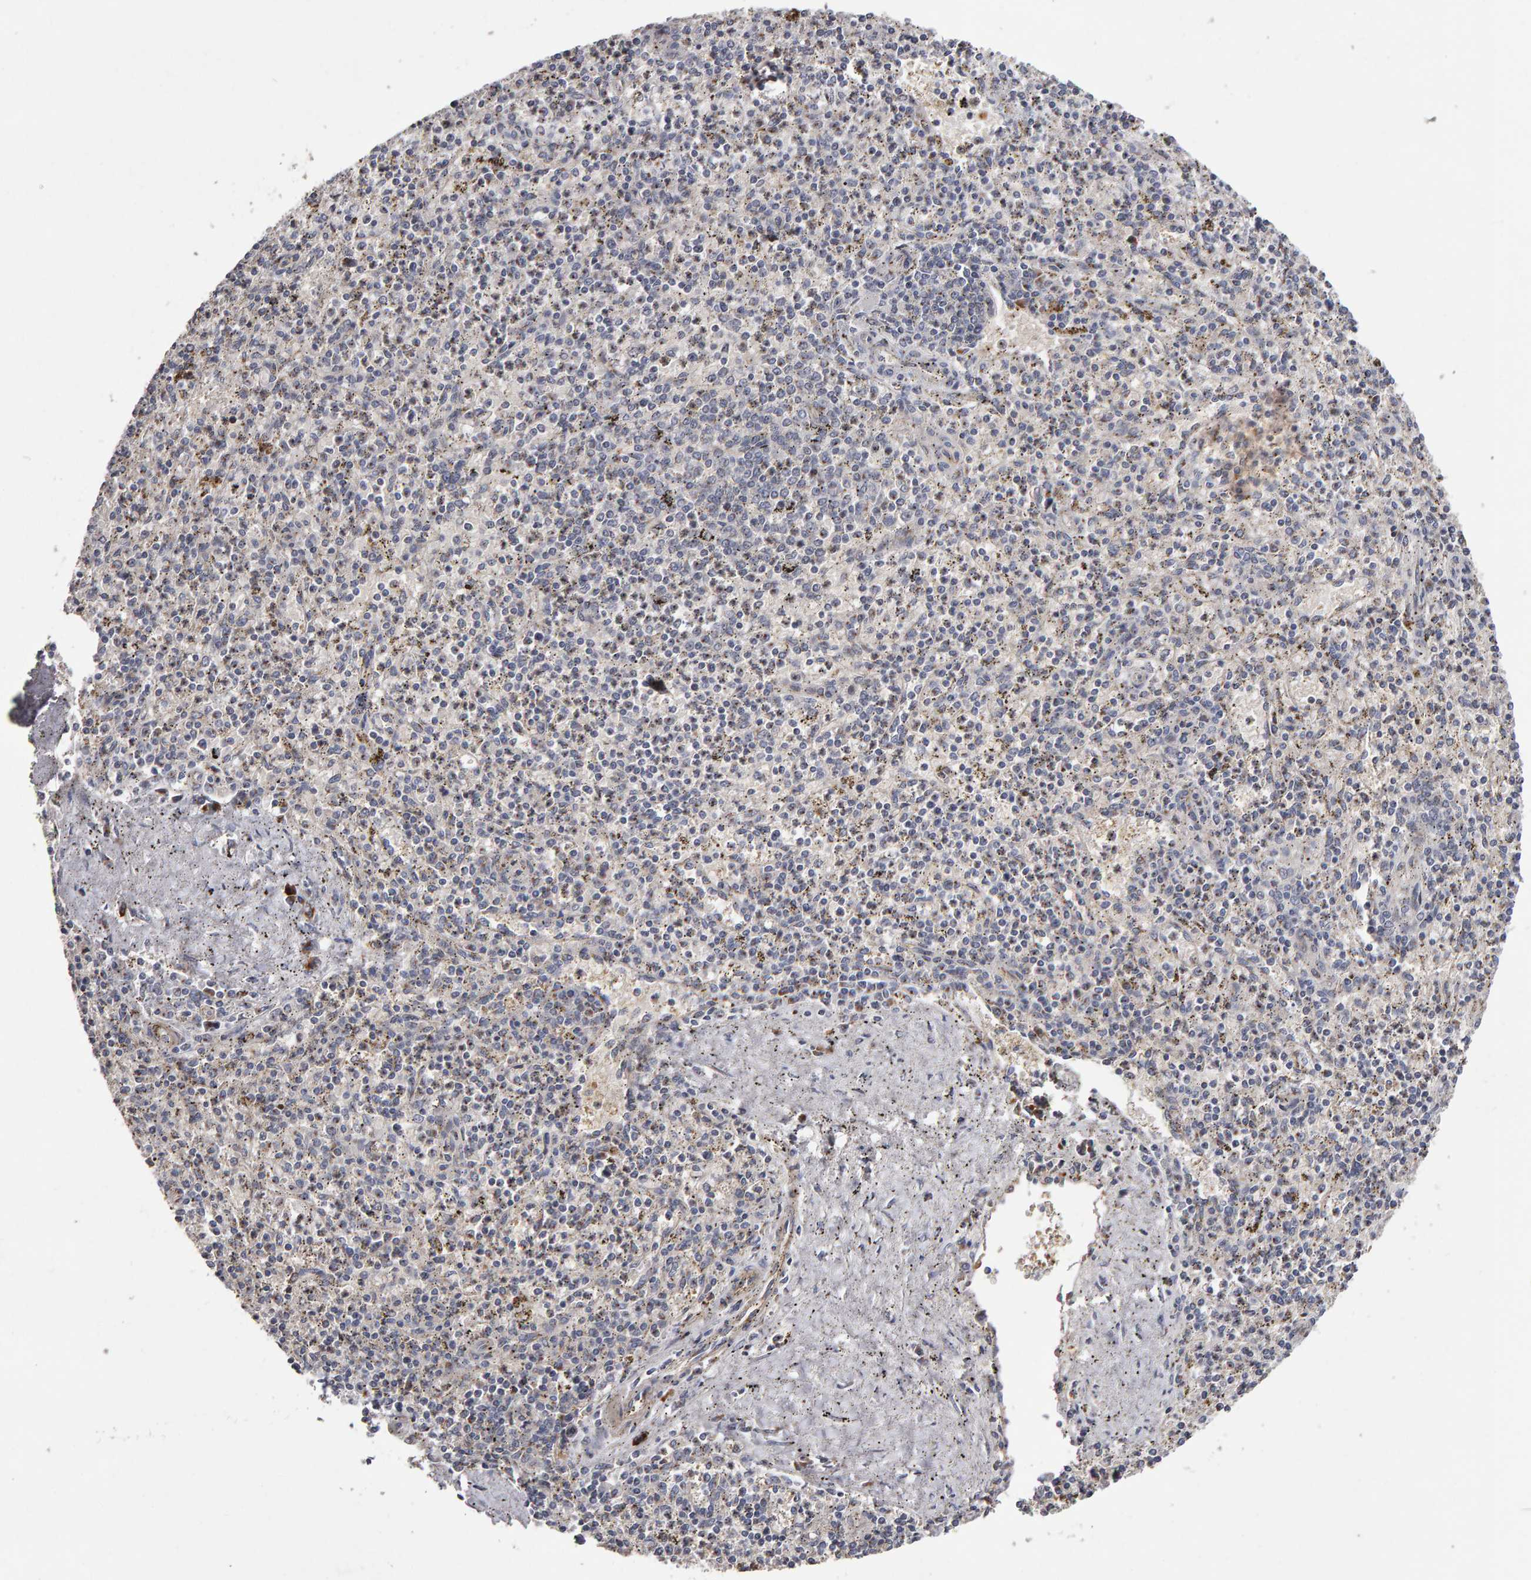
{"staining": {"intensity": "moderate", "quantity": "<25%", "location": "cytoplasmic/membranous"}, "tissue": "spleen", "cell_type": "Cells in red pulp", "image_type": "normal", "snomed": [{"axis": "morphology", "description": "Normal tissue, NOS"}, {"axis": "topography", "description": "Spleen"}], "caption": "Brown immunohistochemical staining in normal human spleen reveals moderate cytoplasmic/membranous positivity in about <25% of cells in red pulp.", "gene": "CANT1", "patient": {"sex": "male", "age": 72}}